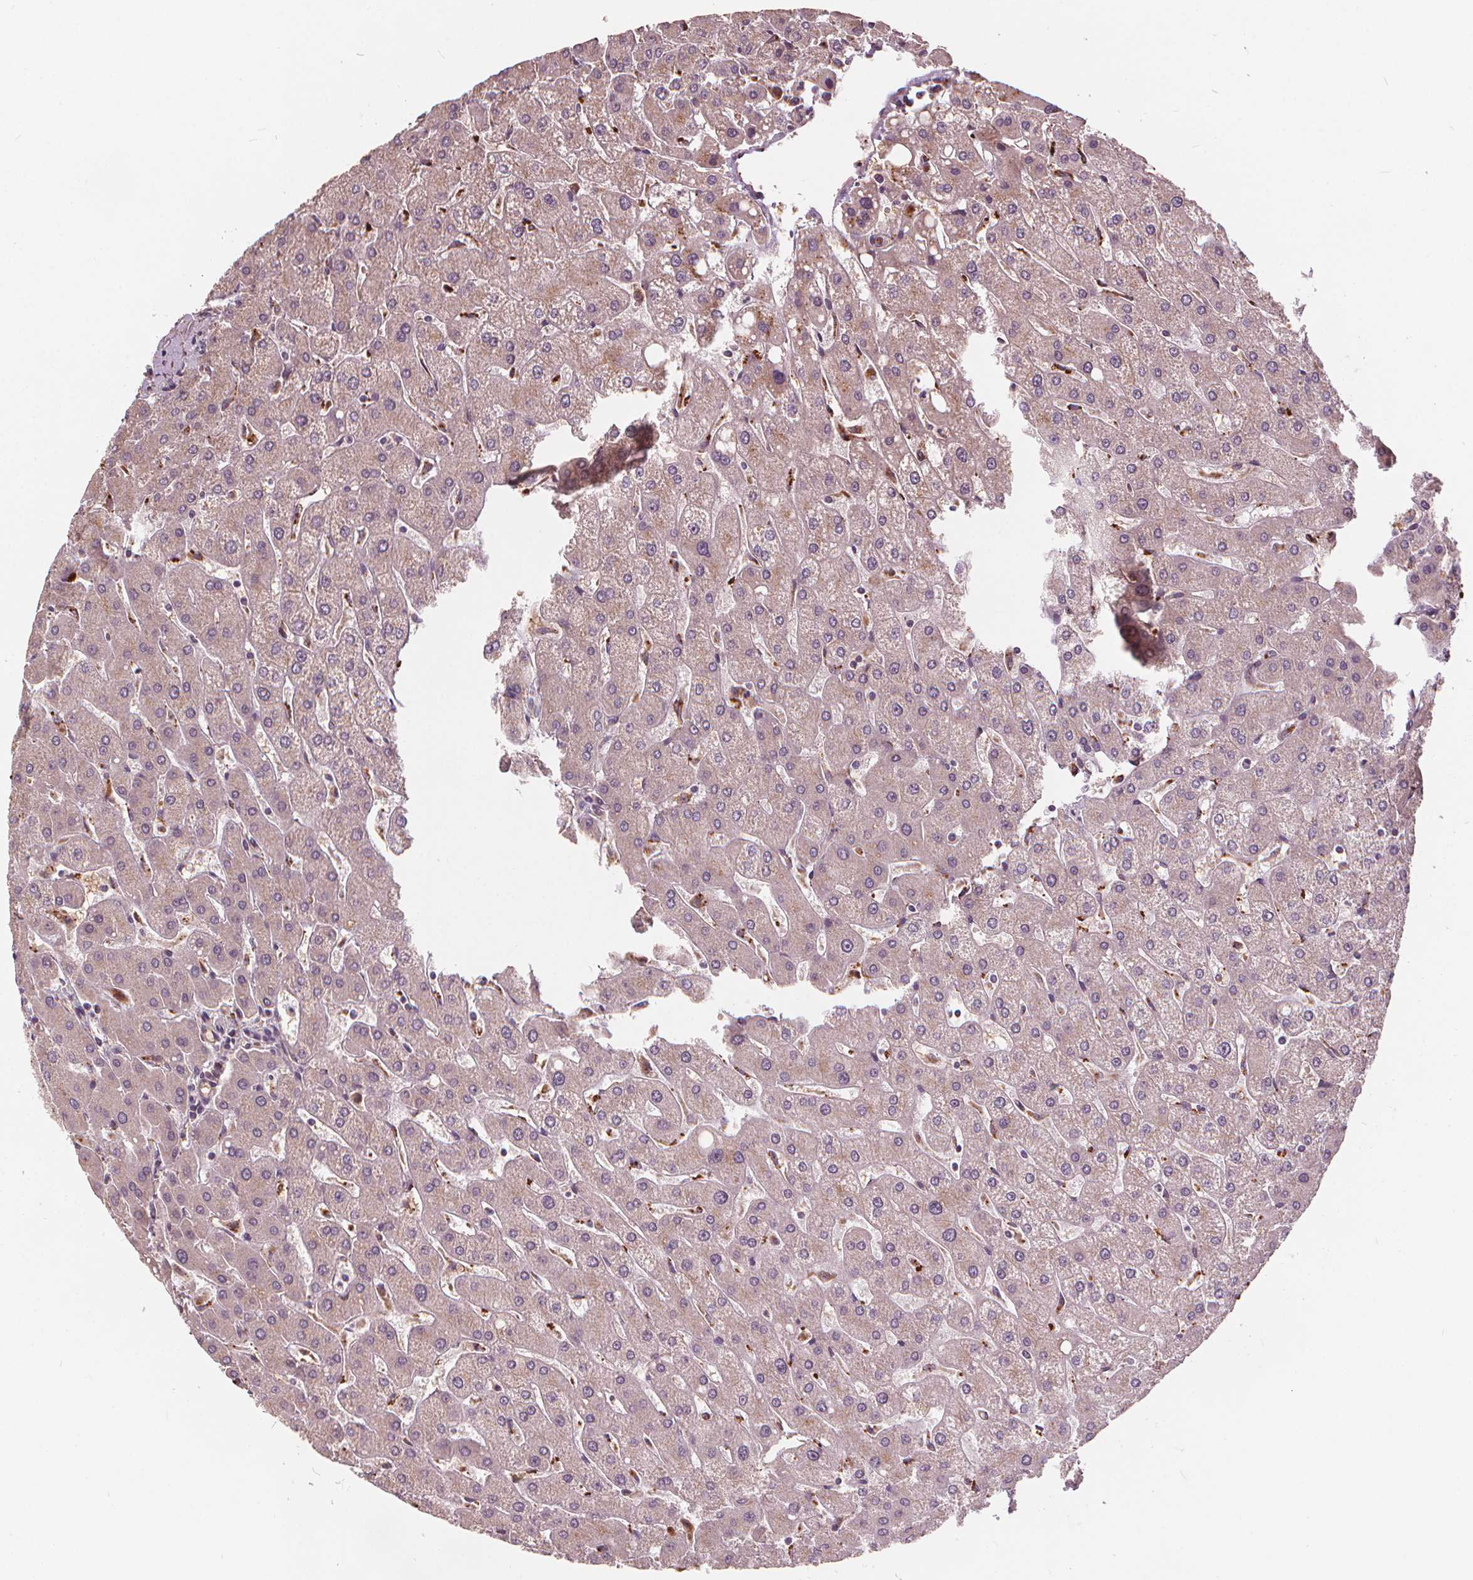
{"staining": {"intensity": "negative", "quantity": "none", "location": "none"}, "tissue": "liver", "cell_type": "Cholangiocytes", "image_type": "normal", "snomed": [{"axis": "morphology", "description": "Normal tissue, NOS"}, {"axis": "topography", "description": "Liver"}], "caption": "This is a histopathology image of immunohistochemistry staining of benign liver, which shows no expression in cholangiocytes.", "gene": "IPO13", "patient": {"sex": "male", "age": 67}}